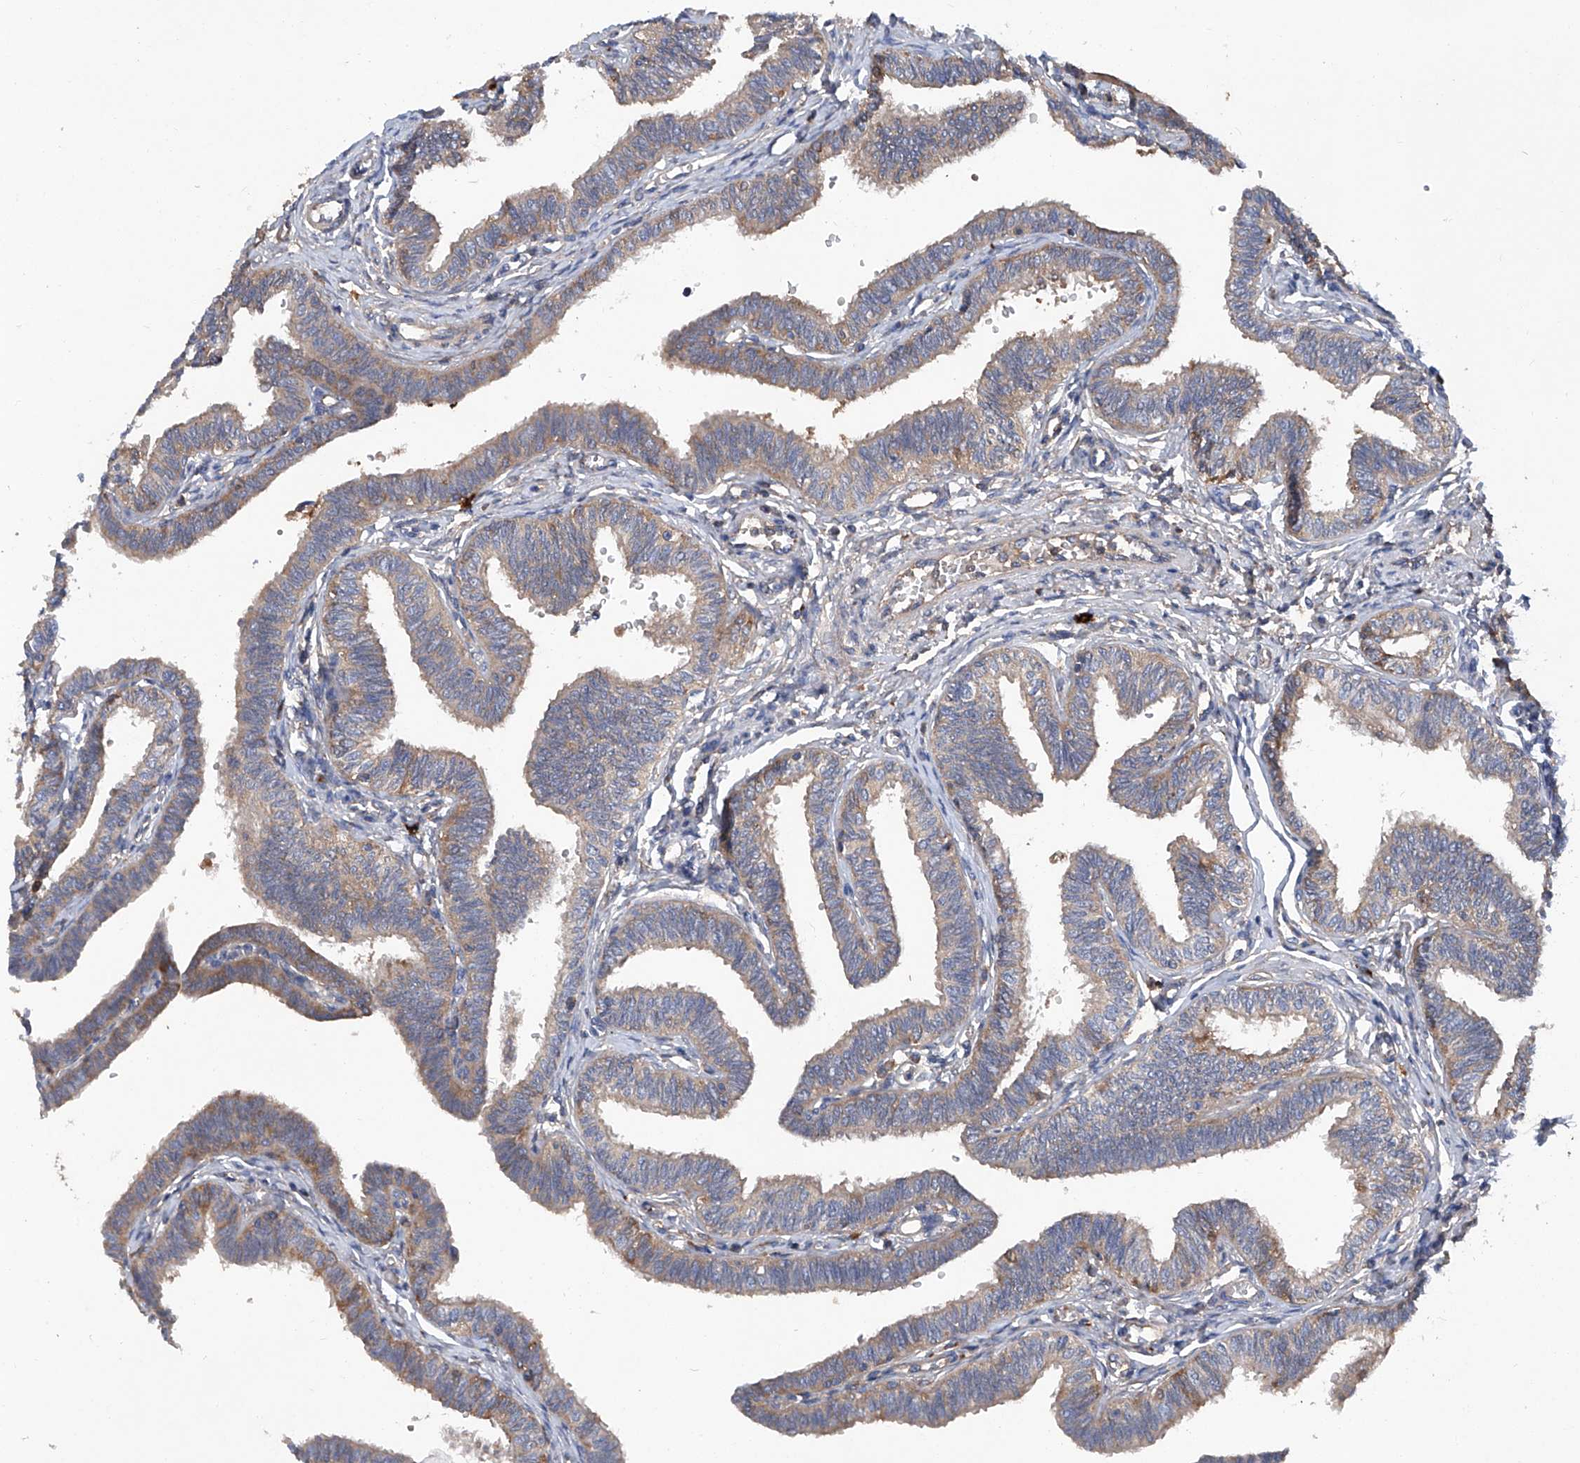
{"staining": {"intensity": "moderate", "quantity": "25%-75%", "location": "cytoplasmic/membranous"}, "tissue": "fallopian tube", "cell_type": "Glandular cells", "image_type": "normal", "snomed": [{"axis": "morphology", "description": "Normal tissue, NOS"}, {"axis": "topography", "description": "Fallopian tube"}, {"axis": "topography", "description": "Ovary"}], "caption": "IHC micrograph of benign fallopian tube: human fallopian tube stained using immunohistochemistry (IHC) displays medium levels of moderate protein expression localized specifically in the cytoplasmic/membranous of glandular cells, appearing as a cytoplasmic/membranous brown color.", "gene": "ASCC3", "patient": {"sex": "female", "age": 23}}